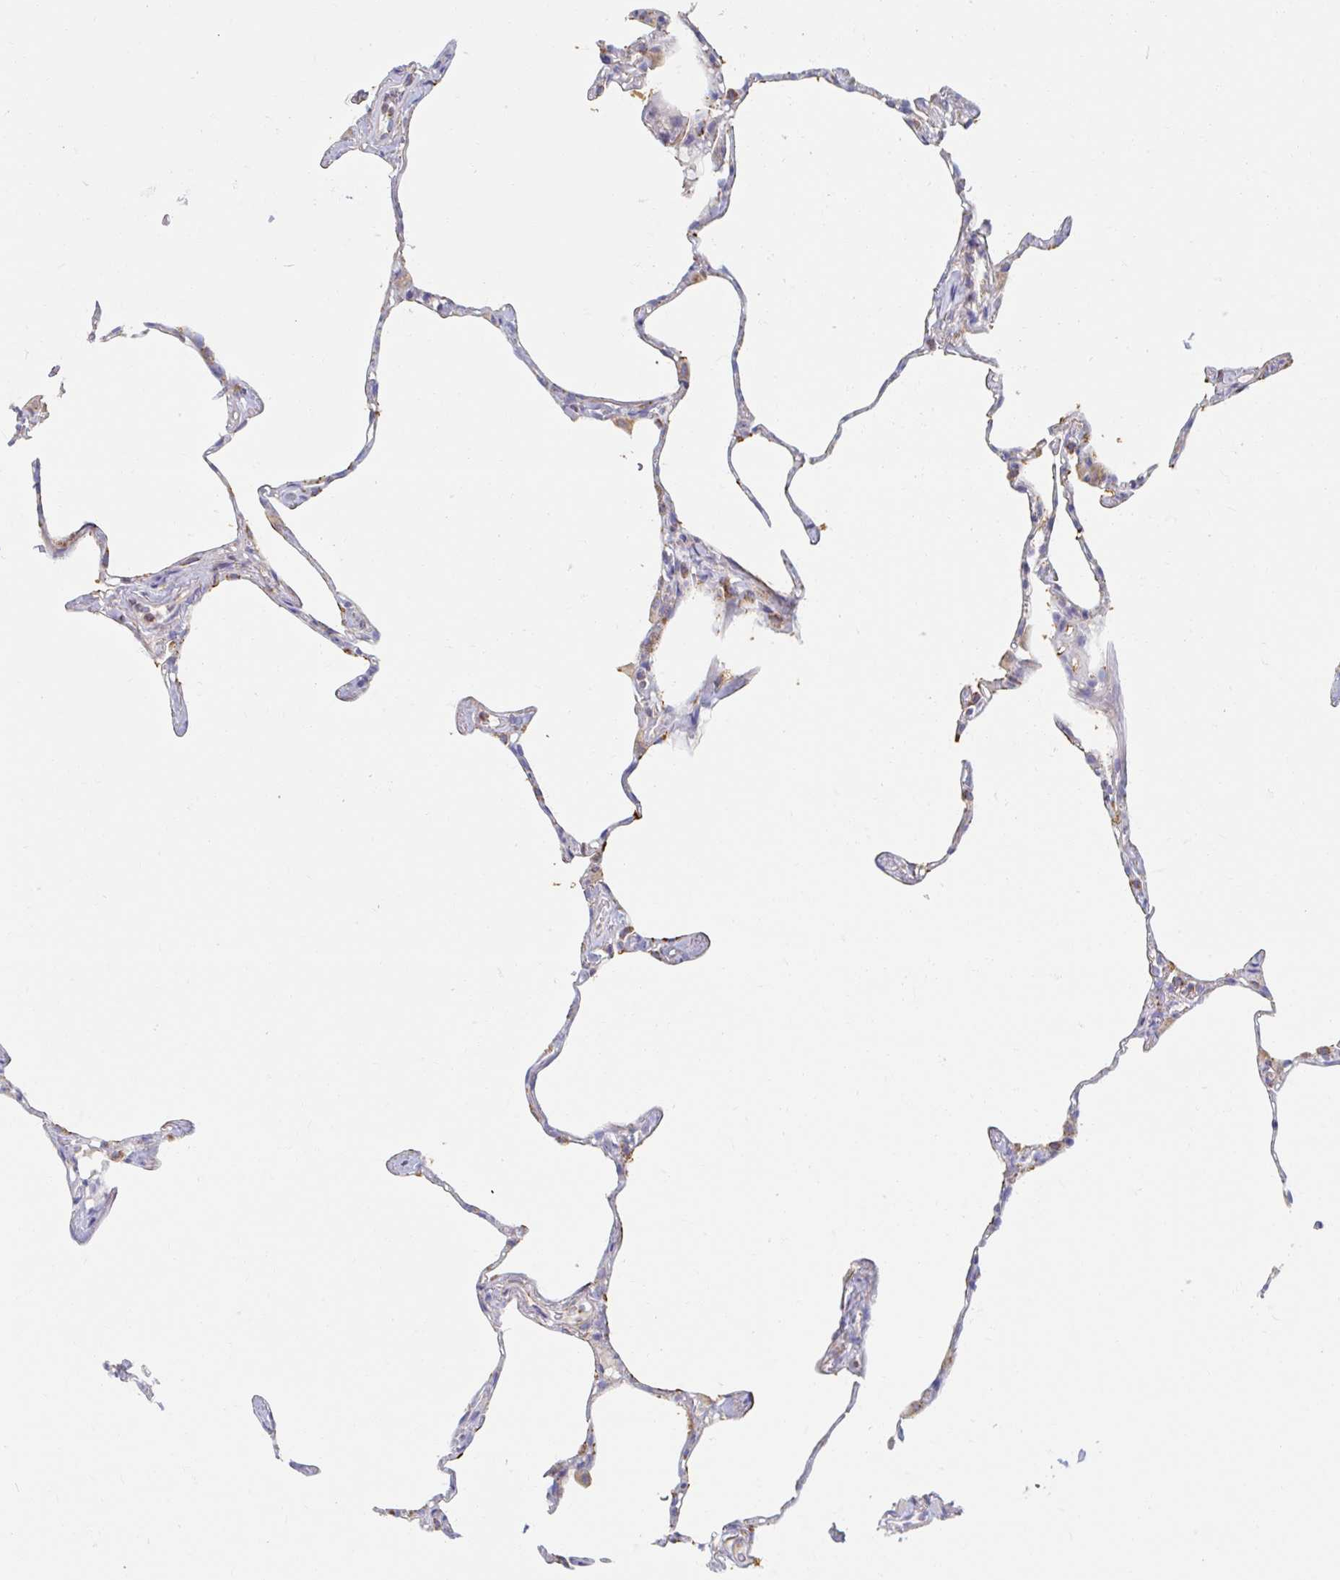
{"staining": {"intensity": "weak", "quantity": "<25%", "location": "cytoplasmic/membranous"}, "tissue": "lung", "cell_type": "Alveolar cells", "image_type": "normal", "snomed": [{"axis": "morphology", "description": "Normal tissue, NOS"}, {"axis": "topography", "description": "Lung"}], "caption": "The histopathology image demonstrates no significant staining in alveolar cells of lung.", "gene": "MAVS", "patient": {"sex": "male", "age": 65}}